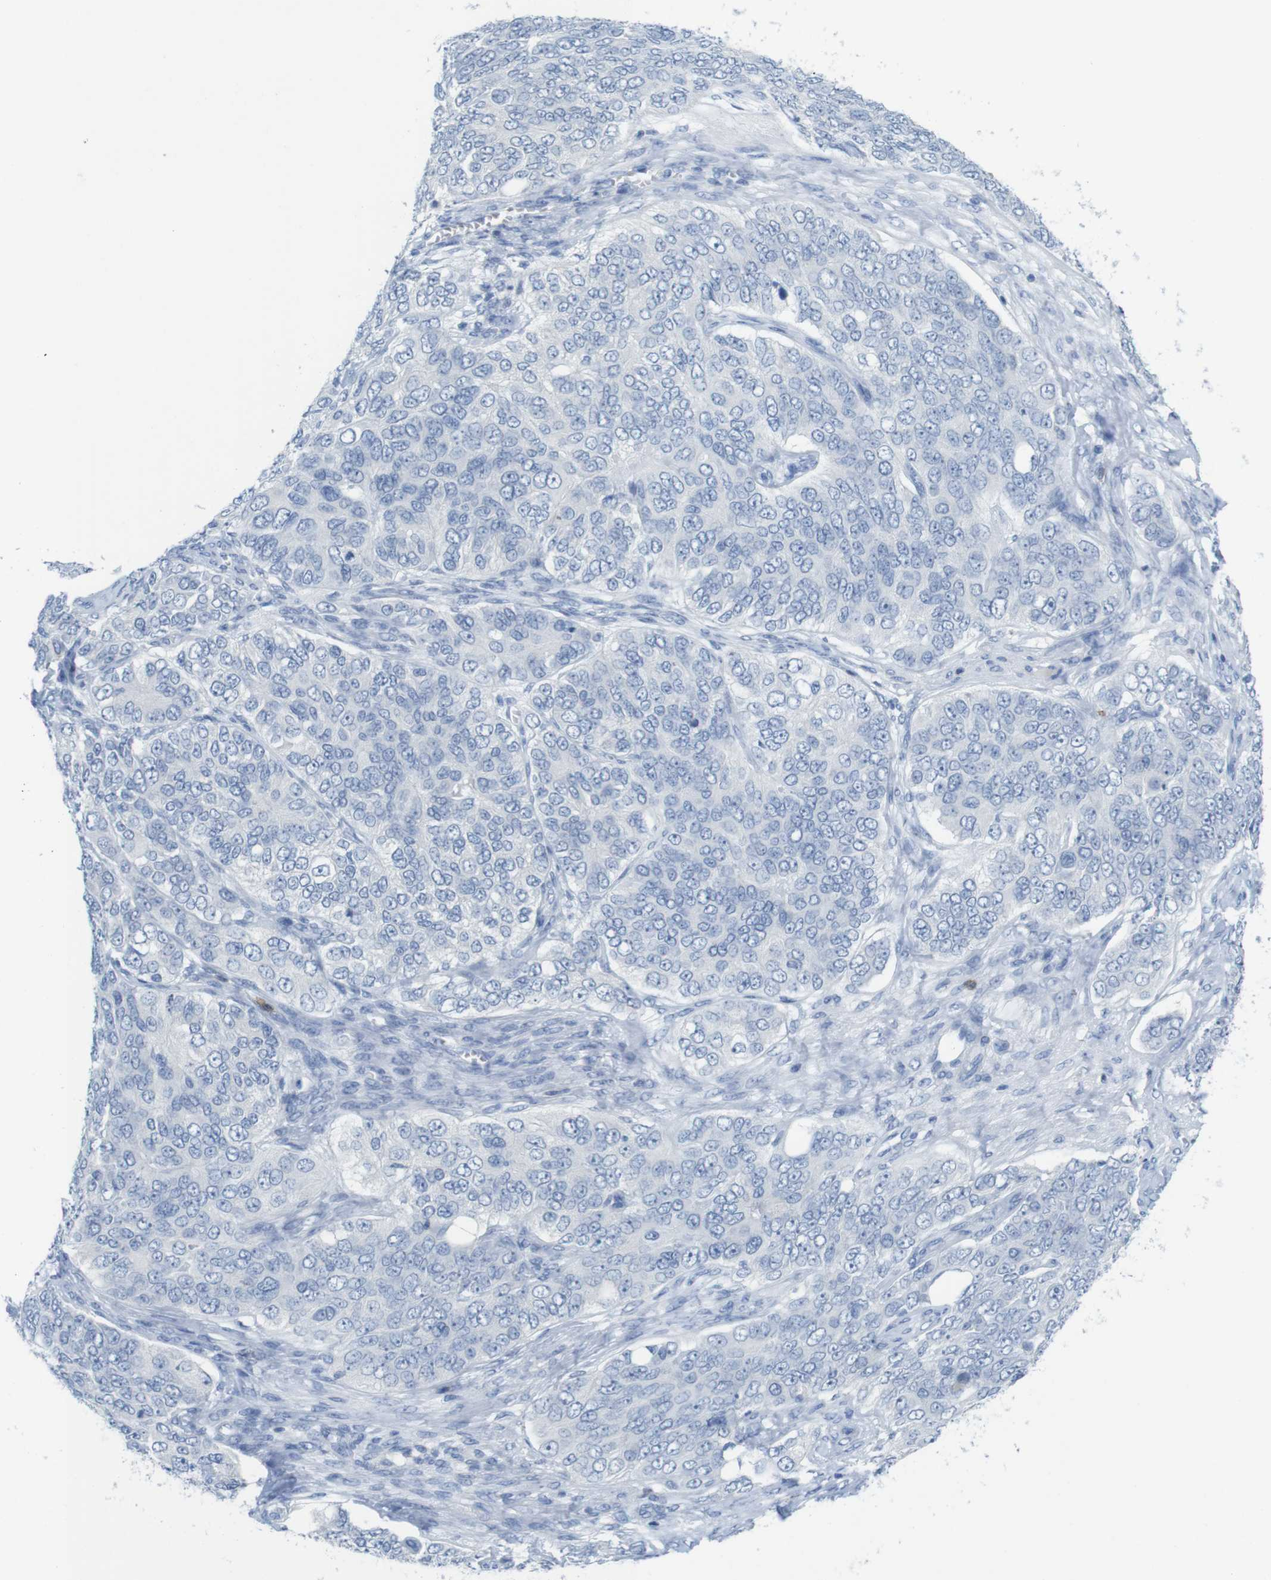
{"staining": {"intensity": "negative", "quantity": "none", "location": "none"}, "tissue": "ovarian cancer", "cell_type": "Tumor cells", "image_type": "cancer", "snomed": [{"axis": "morphology", "description": "Carcinoma, endometroid"}, {"axis": "topography", "description": "Ovary"}], "caption": "Tumor cells show no significant protein staining in ovarian cancer (endometroid carcinoma).", "gene": "CD5", "patient": {"sex": "female", "age": 51}}